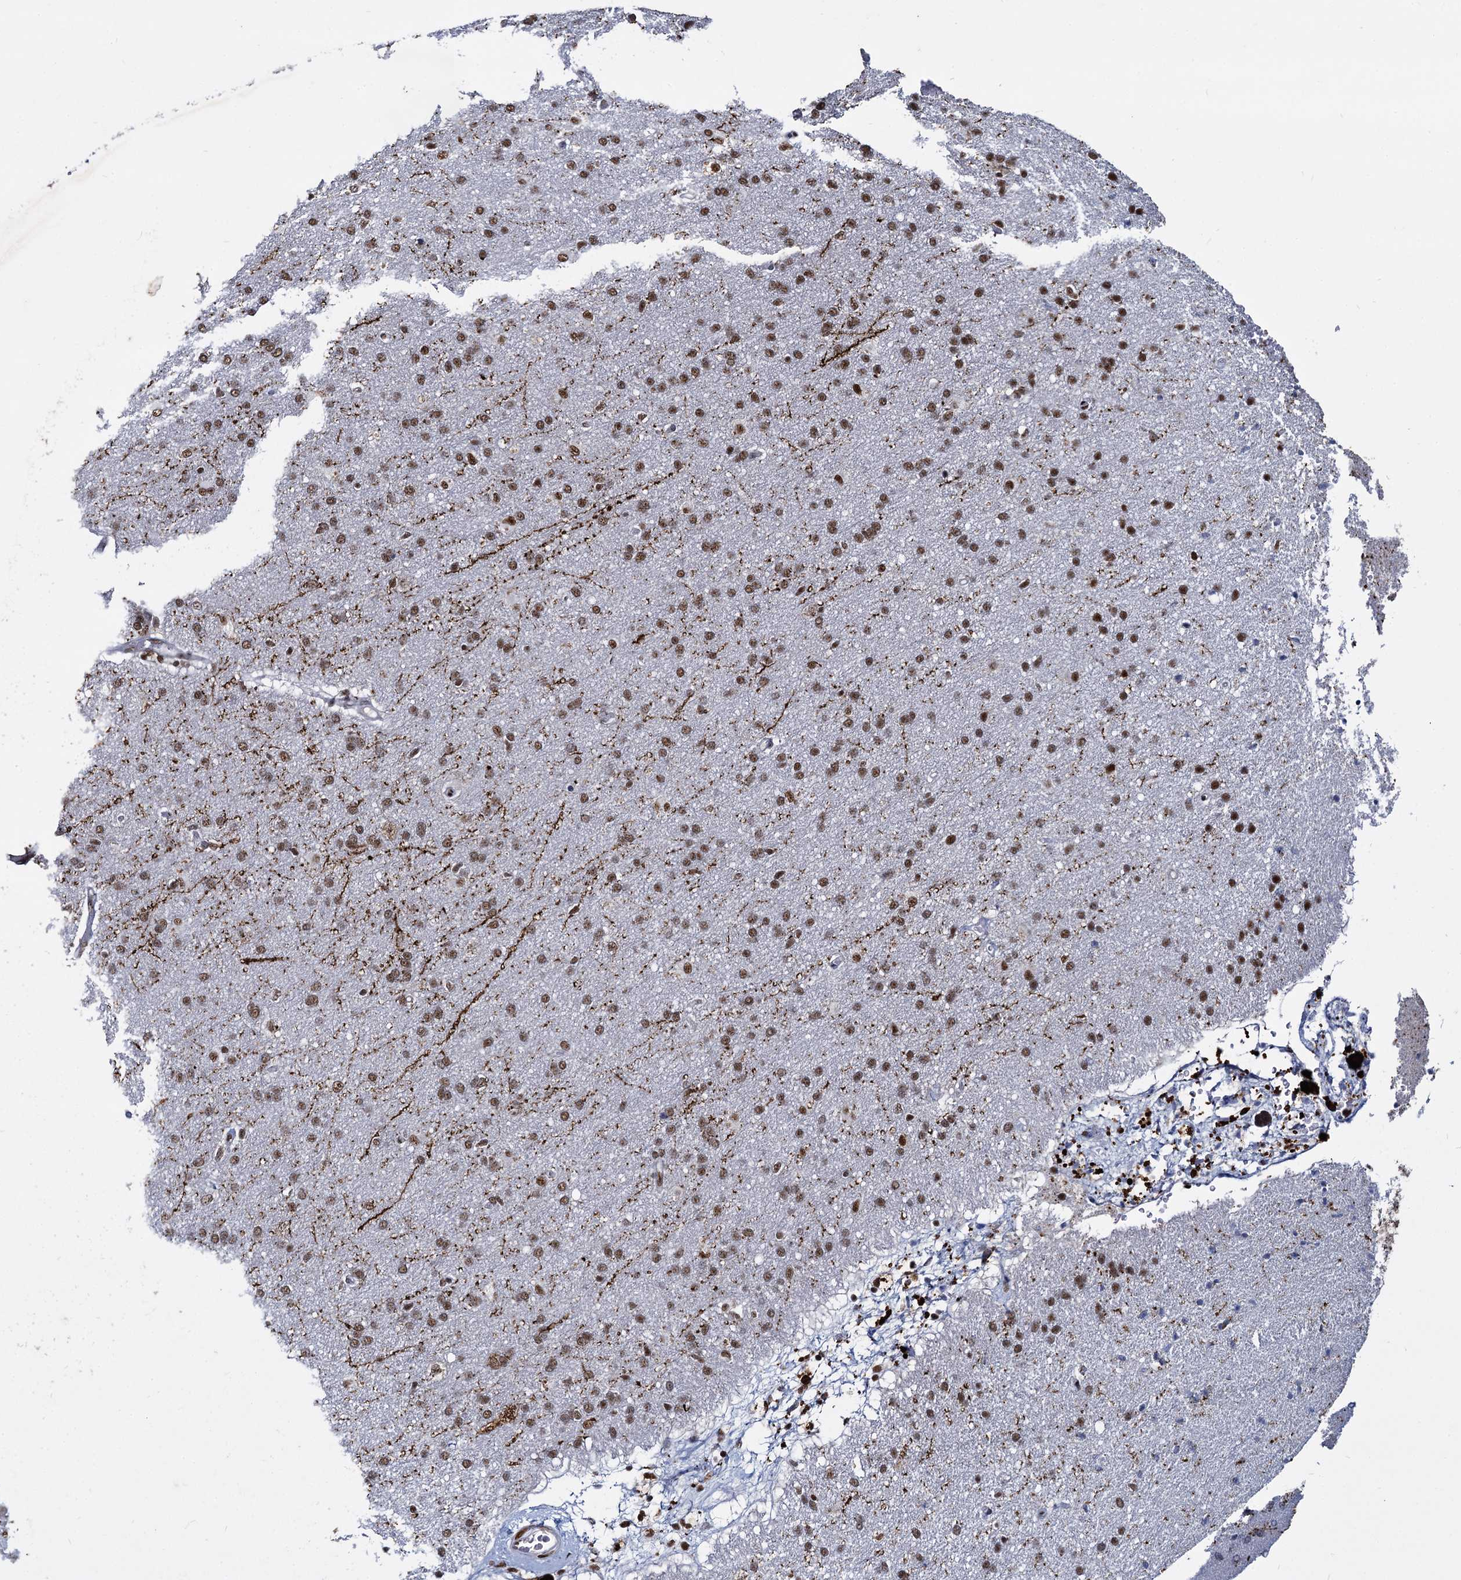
{"staining": {"intensity": "negative", "quantity": "none", "location": "none"}, "tissue": "cerebral cortex", "cell_type": "Endothelial cells", "image_type": "normal", "snomed": [{"axis": "morphology", "description": "Normal tissue, NOS"}, {"axis": "topography", "description": "Cerebral cortex"}], "caption": "Immunohistochemical staining of benign human cerebral cortex shows no significant staining in endothelial cells.", "gene": "RPUSD4", "patient": {"sex": "male", "age": 62}}